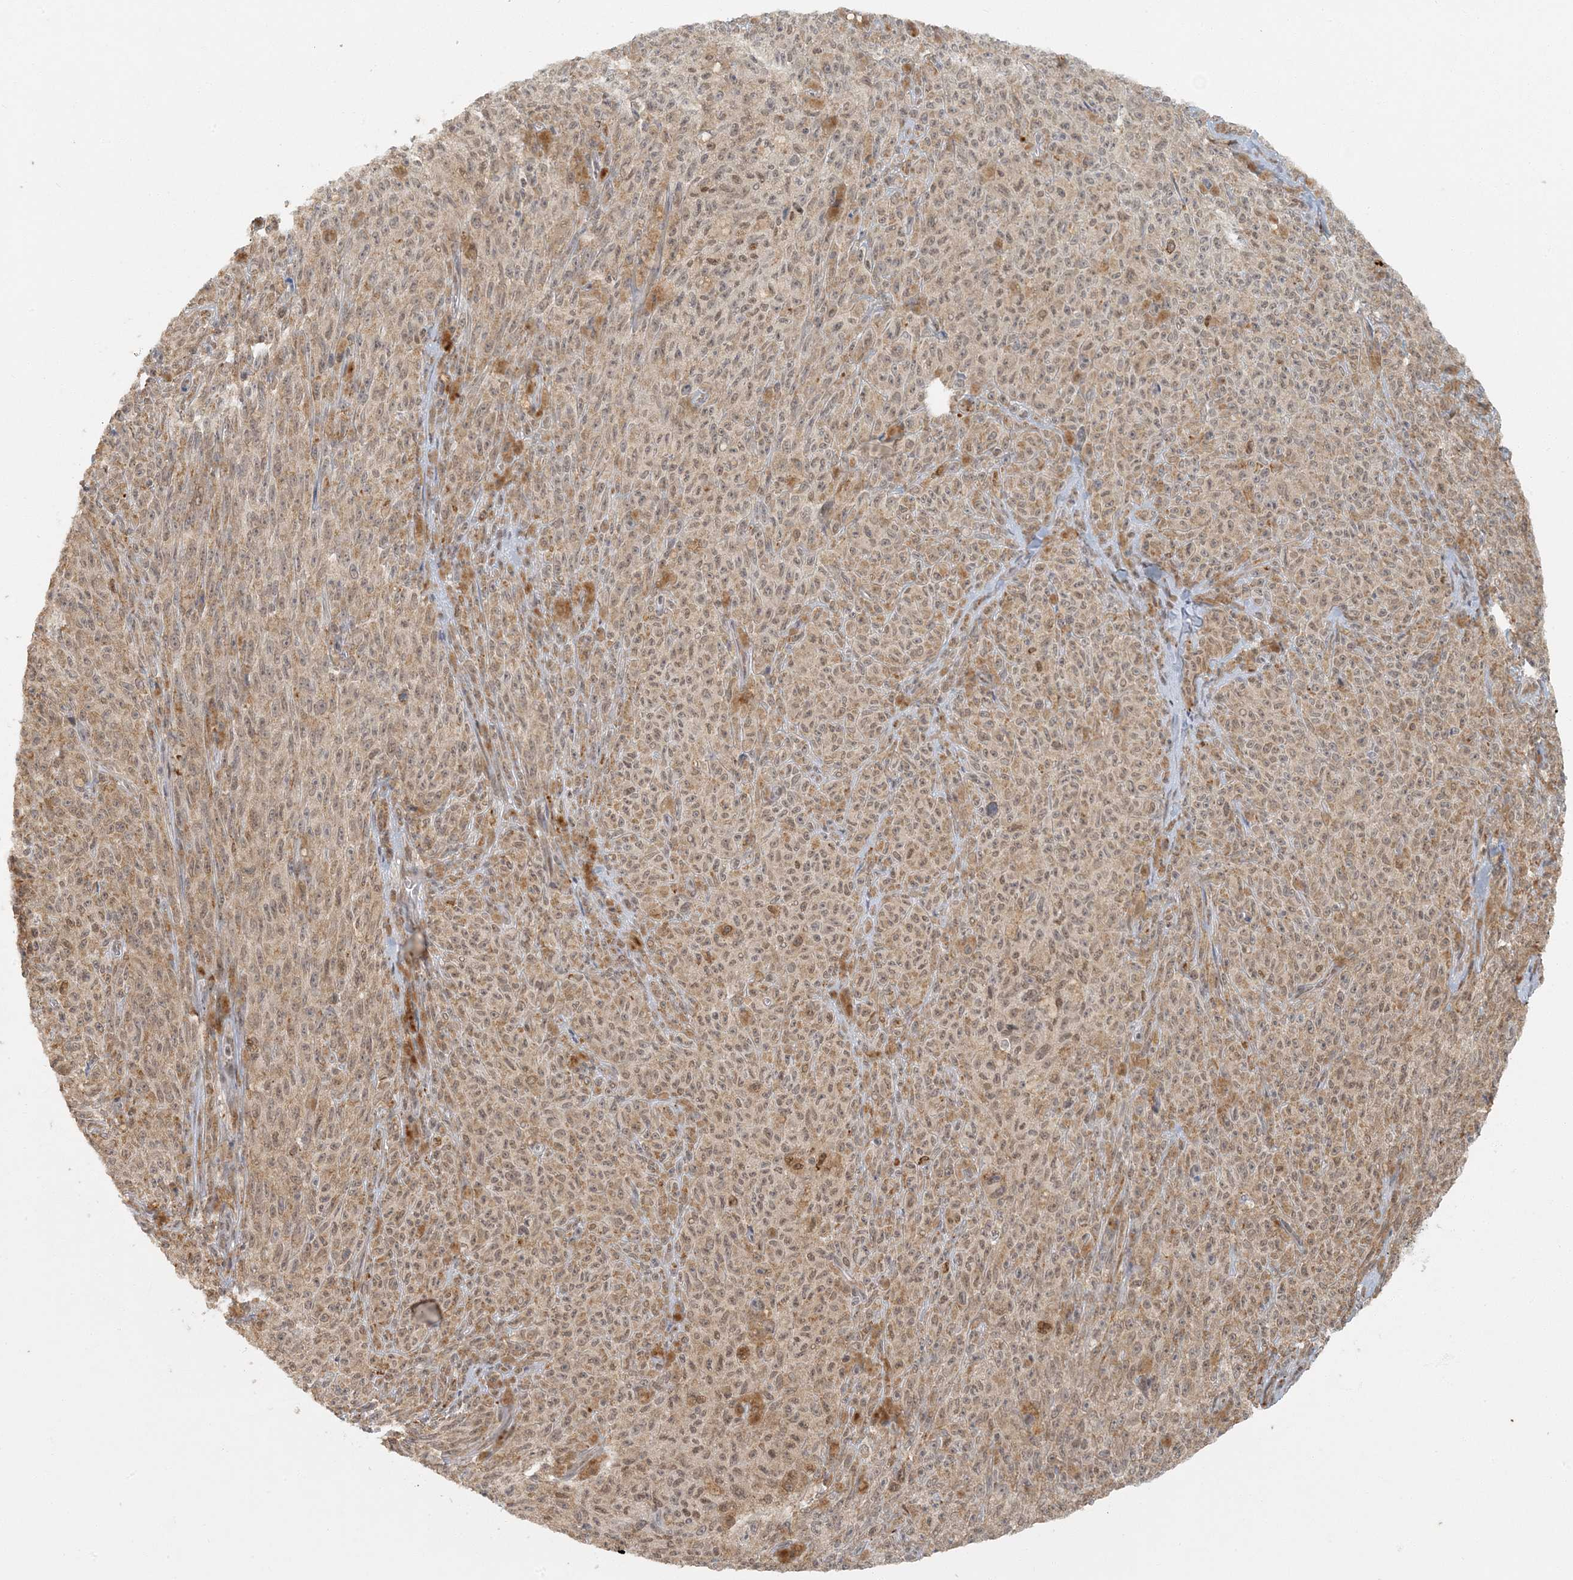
{"staining": {"intensity": "moderate", "quantity": ">75%", "location": "nuclear"}, "tissue": "melanoma", "cell_type": "Tumor cells", "image_type": "cancer", "snomed": [{"axis": "morphology", "description": "Malignant melanoma, NOS"}, {"axis": "topography", "description": "Skin"}], "caption": "DAB immunohistochemical staining of malignant melanoma exhibits moderate nuclear protein expression in approximately >75% of tumor cells. The staining was performed using DAB to visualize the protein expression in brown, while the nuclei were stained in blue with hematoxylin (Magnification: 20x).", "gene": "AK9", "patient": {"sex": "female", "age": 82}}